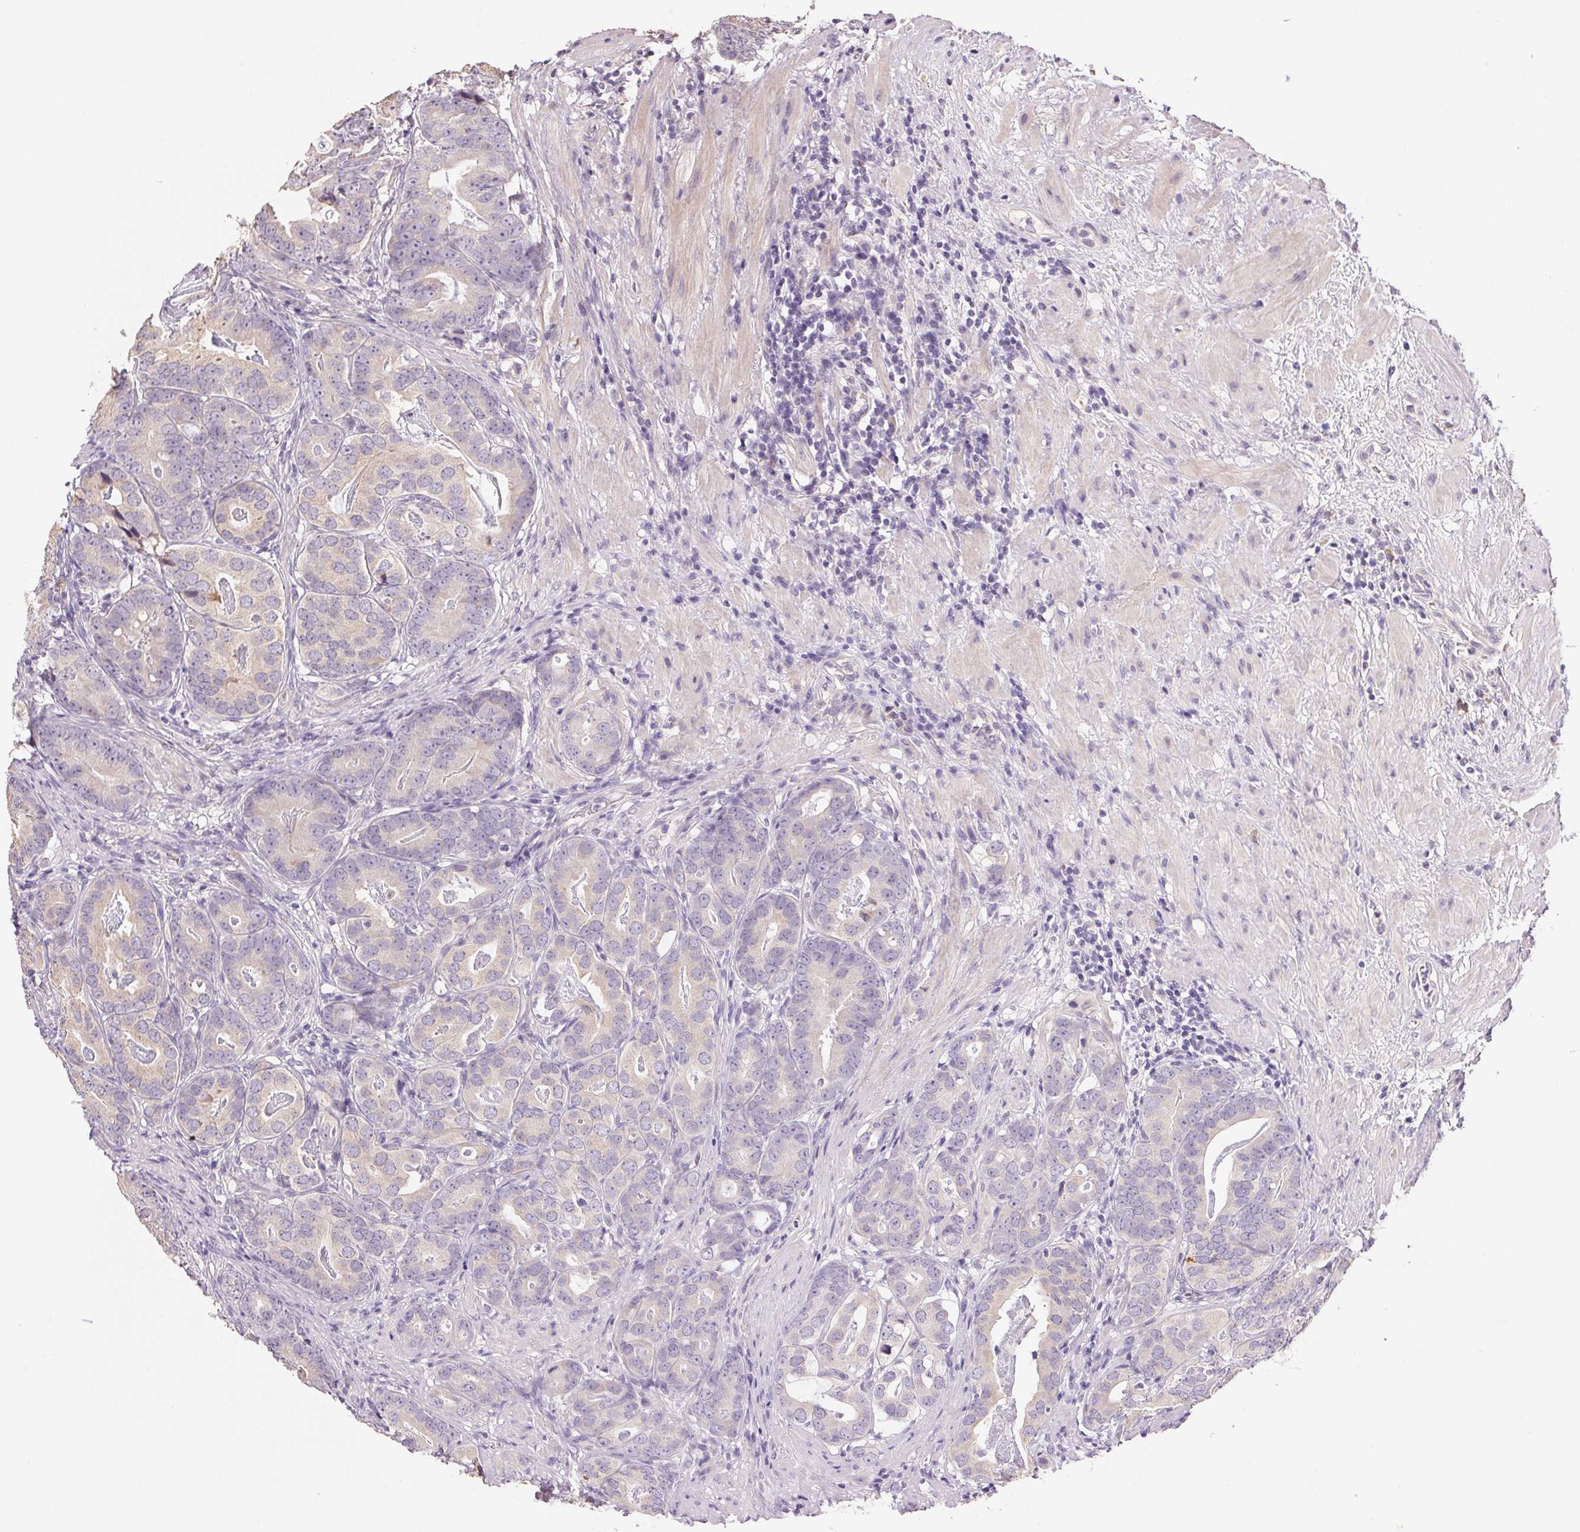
{"staining": {"intensity": "weak", "quantity": "<25%", "location": "cytoplasmic/membranous"}, "tissue": "prostate cancer", "cell_type": "Tumor cells", "image_type": "cancer", "snomed": [{"axis": "morphology", "description": "Adenocarcinoma, Low grade"}, {"axis": "topography", "description": "Prostate and seminal vesicle, NOS"}], "caption": "Tumor cells show no significant expression in low-grade adenocarcinoma (prostate). Brightfield microscopy of immunohistochemistry (IHC) stained with DAB (3,3'-diaminobenzidine) (brown) and hematoxylin (blue), captured at high magnification.", "gene": "LYZL6", "patient": {"sex": "male", "age": 71}}